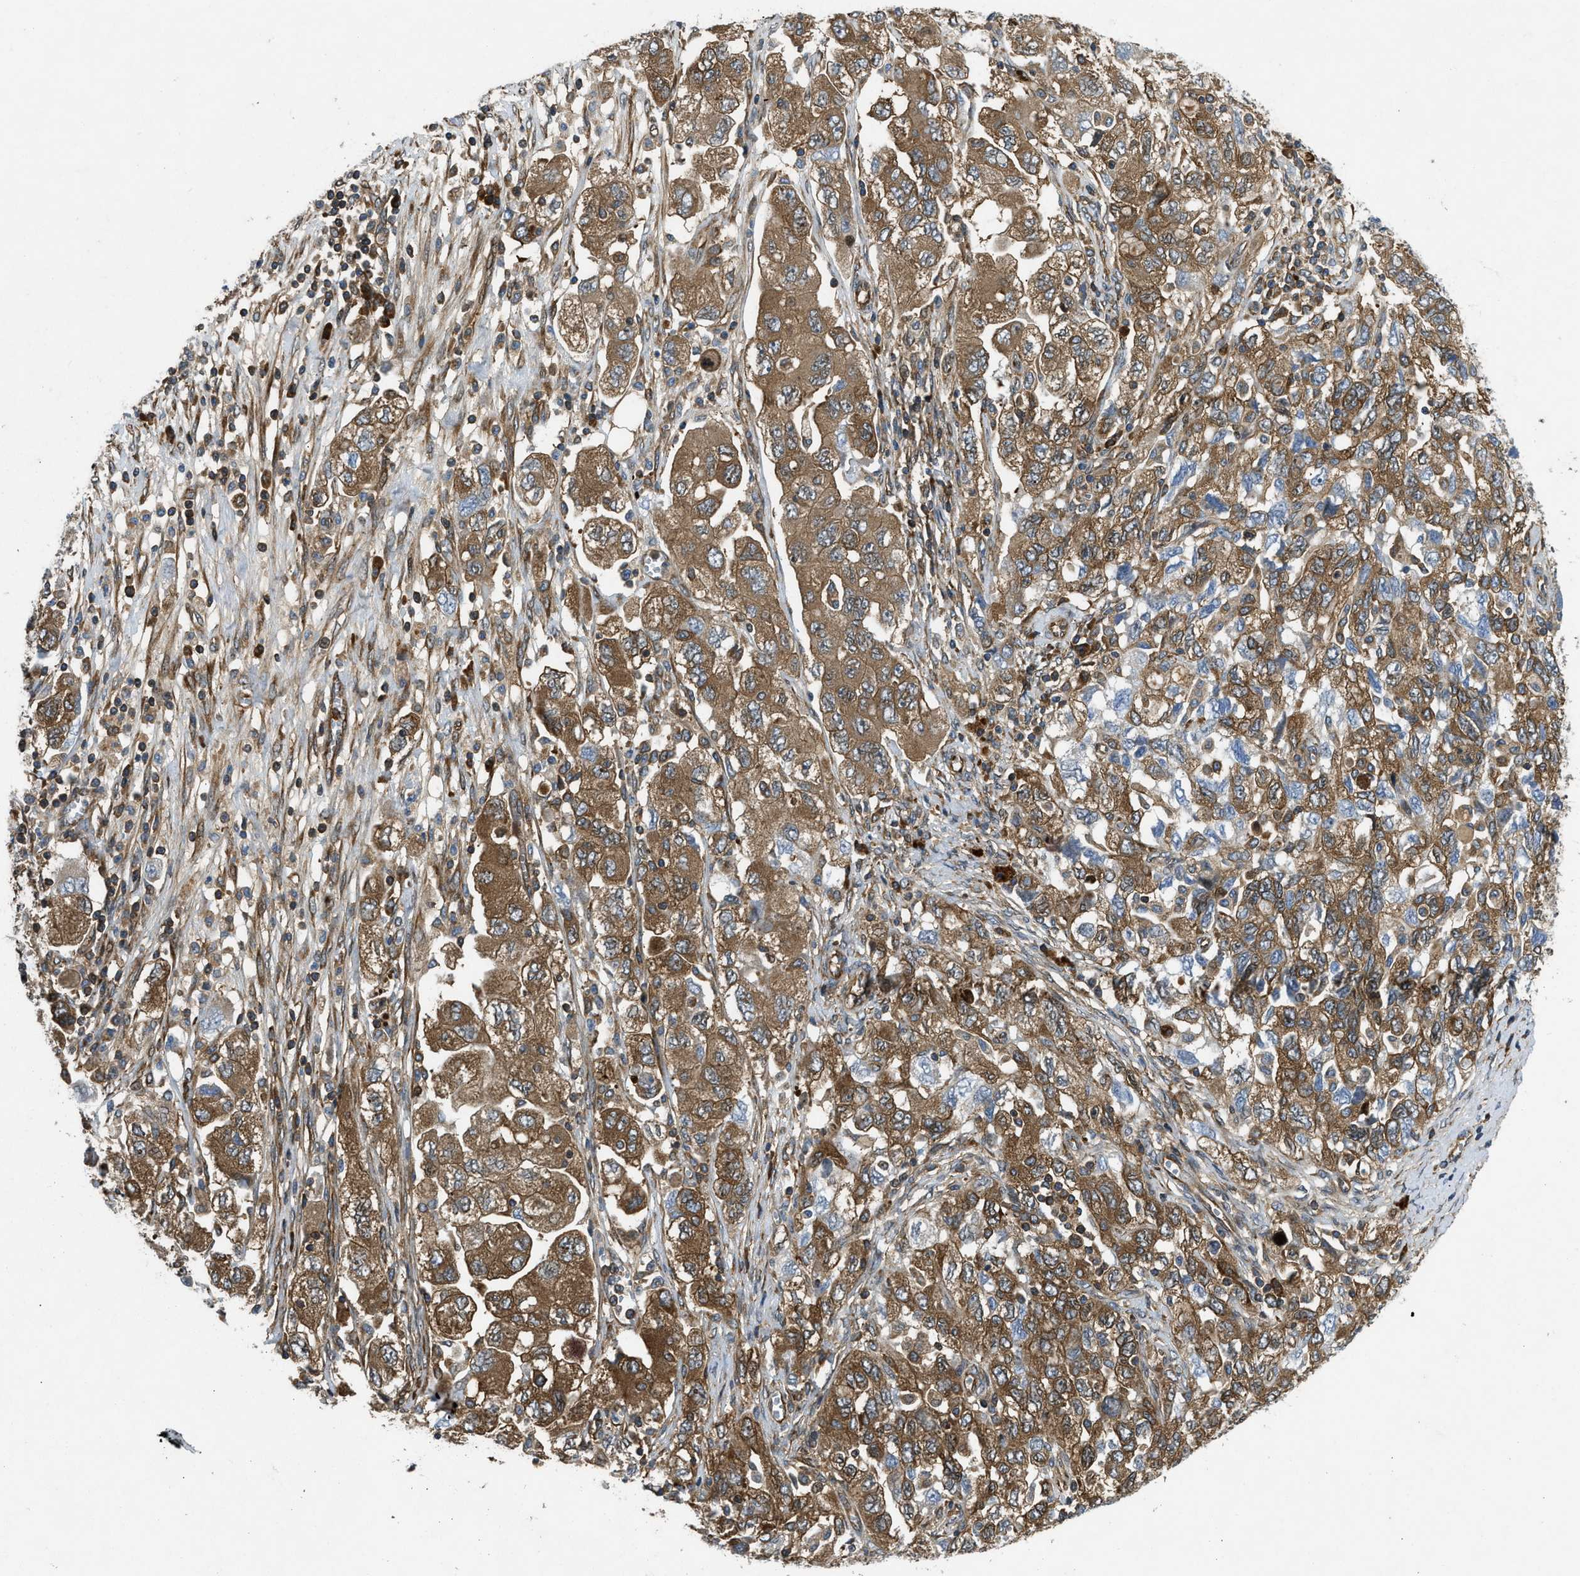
{"staining": {"intensity": "moderate", "quantity": ">75%", "location": "cytoplasmic/membranous"}, "tissue": "ovarian cancer", "cell_type": "Tumor cells", "image_type": "cancer", "snomed": [{"axis": "morphology", "description": "Carcinoma, NOS"}, {"axis": "morphology", "description": "Cystadenocarcinoma, serous, NOS"}, {"axis": "topography", "description": "Ovary"}], "caption": "Ovarian cancer (serous cystadenocarcinoma) stained with IHC displays moderate cytoplasmic/membranous staining in approximately >75% of tumor cells.", "gene": "RASGRF2", "patient": {"sex": "female", "age": 69}}